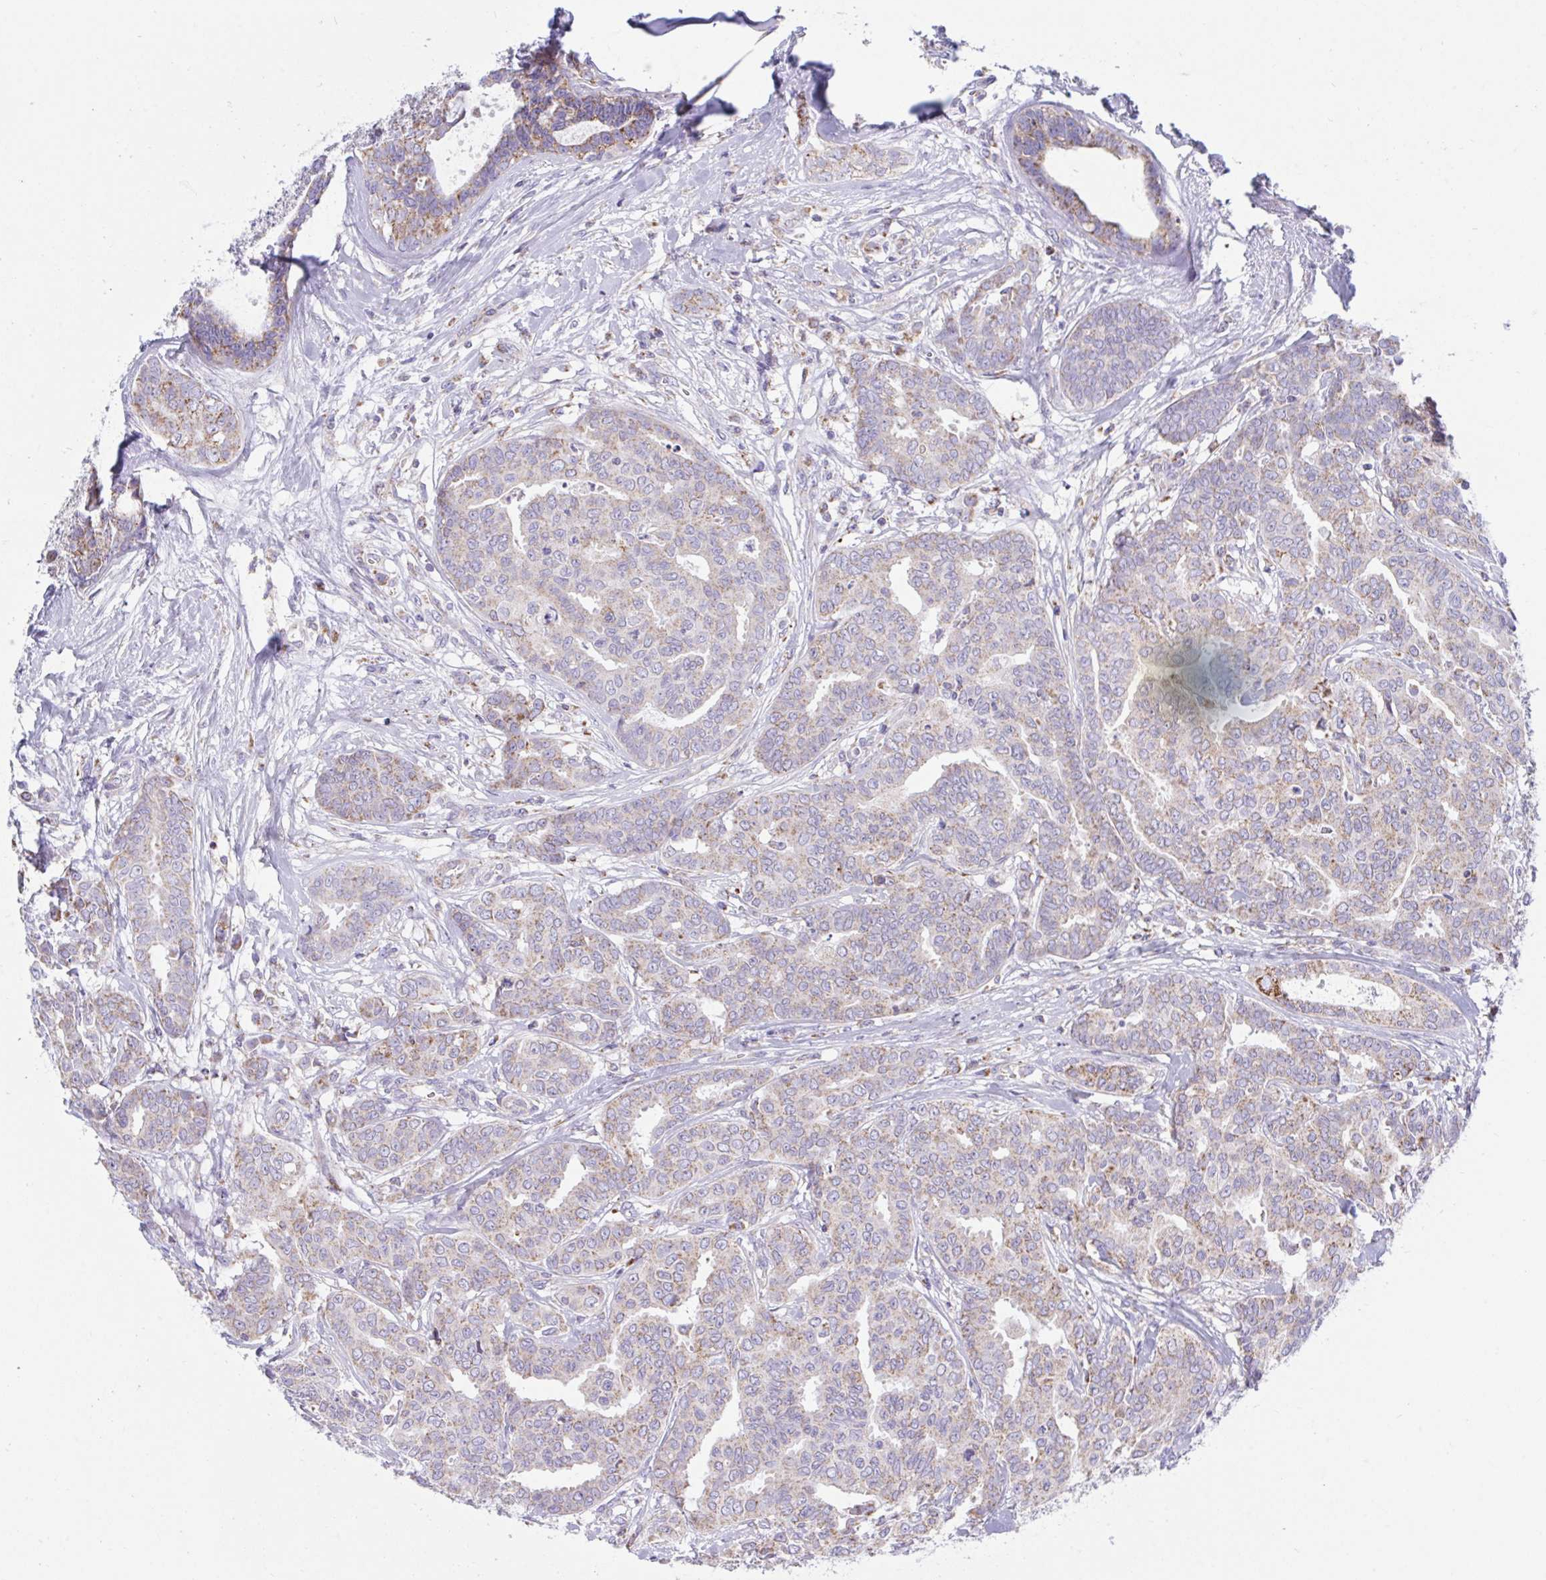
{"staining": {"intensity": "weak", "quantity": "25%-75%", "location": "cytoplasmic/membranous"}, "tissue": "breast cancer", "cell_type": "Tumor cells", "image_type": "cancer", "snomed": [{"axis": "morphology", "description": "Duct carcinoma"}, {"axis": "topography", "description": "Breast"}], "caption": "Immunohistochemistry image of human breast cancer stained for a protein (brown), which demonstrates low levels of weak cytoplasmic/membranous staining in about 25%-75% of tumor cells.", "gene": "HSPE1", "patient": {"sex": "female", "age": 45}}